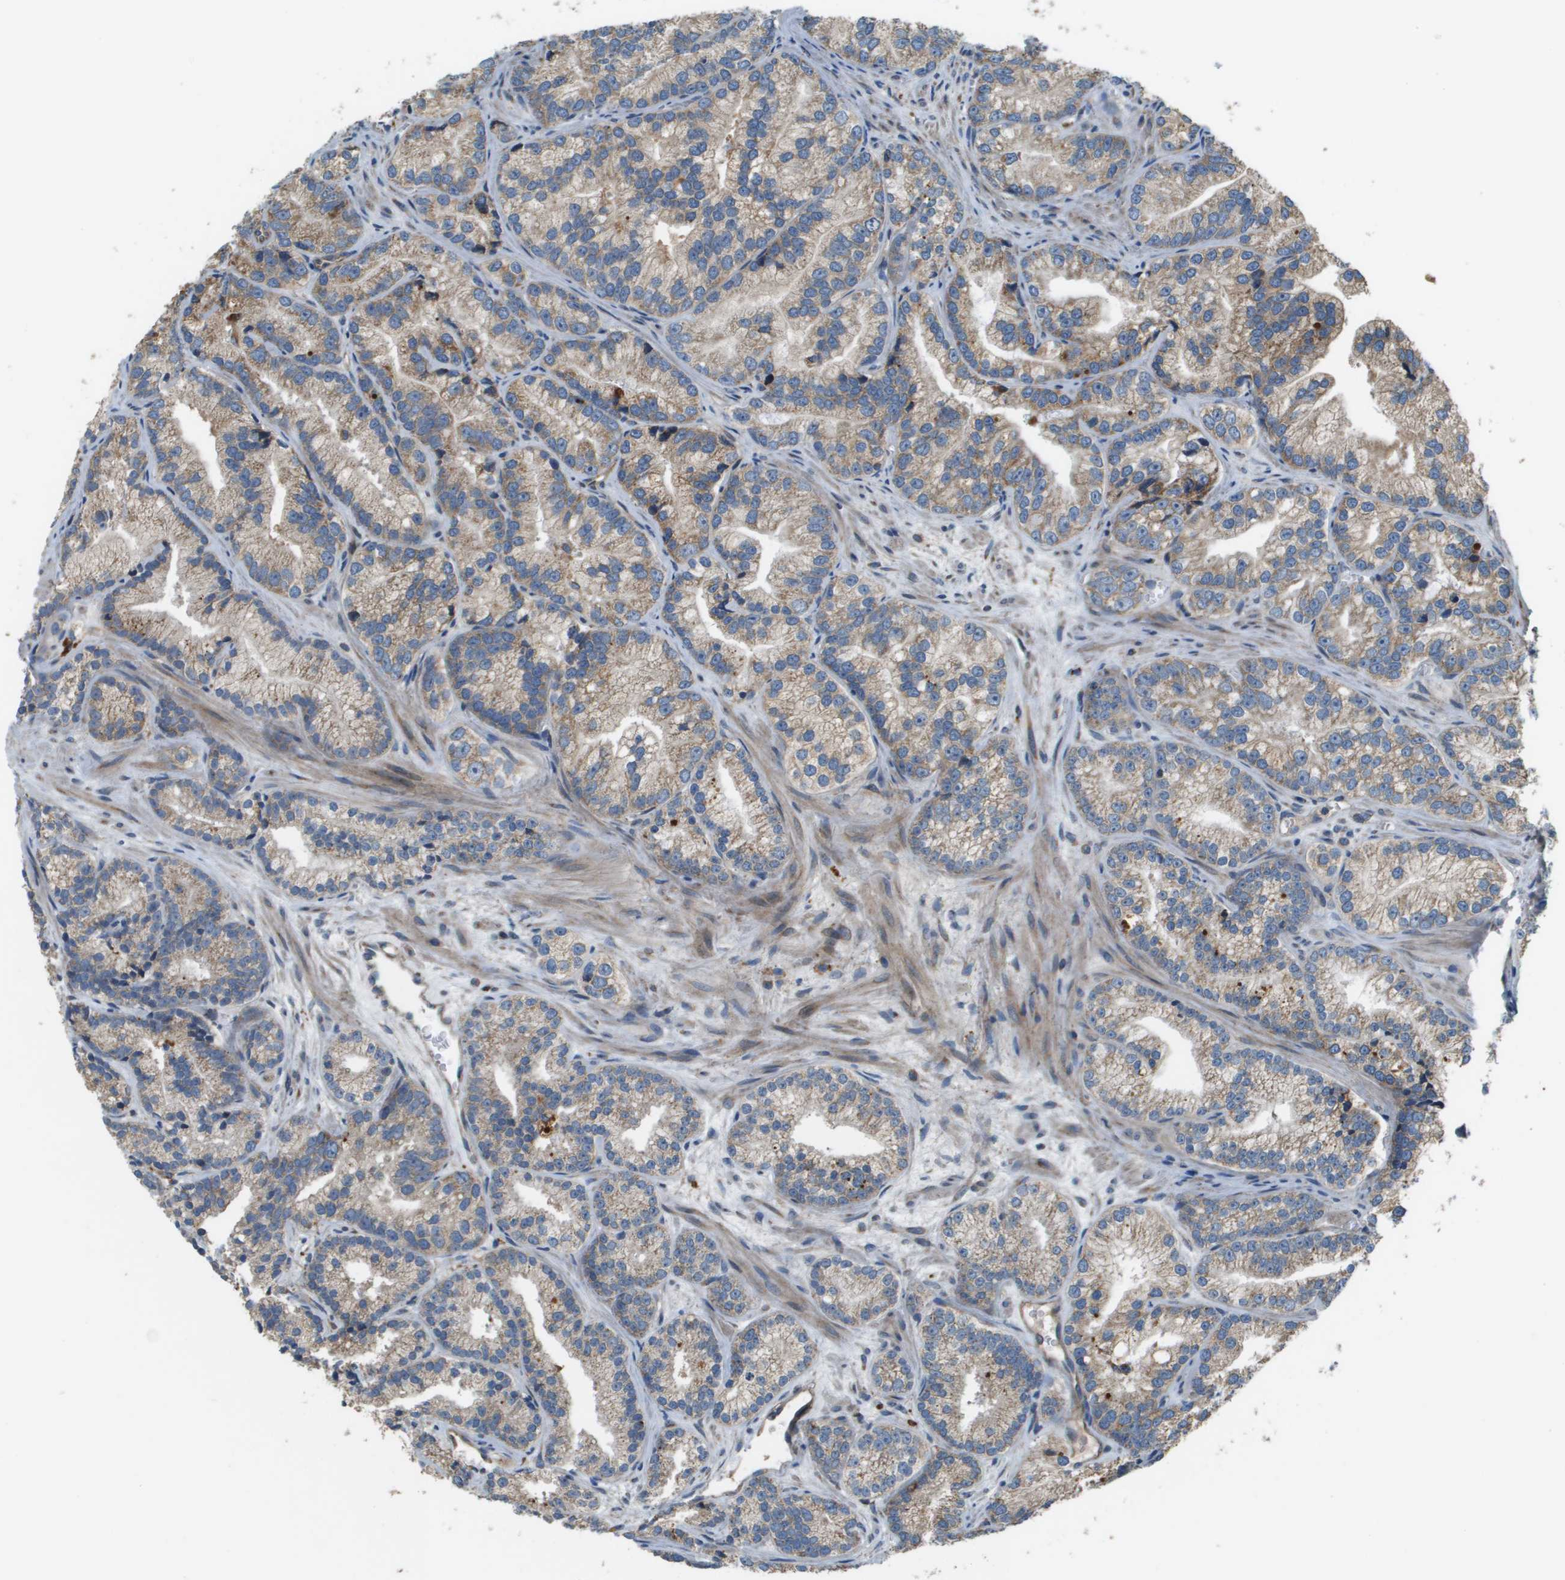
{"staining": {"intensity": "moderate", "quantity": ">75%", "location": "cytoplasmic/membranous"}, "tissue": "prostate cancer", "cell_type": "Tumor cells", "image_type": "cancer", "snomed": [{"axis": "morphology", "description": "Adenocarcinoma, Low grade"}, {"axis": "topography", "description": "Prostate"}], "caption": "A brown stain shows moderate cytoplasmic/membranous staining of a protein in human prostate cancer tumor cells. Nuclei are stained in blue.", "gene": "NRK", "patient": {"sex": "male", "age": 89}}